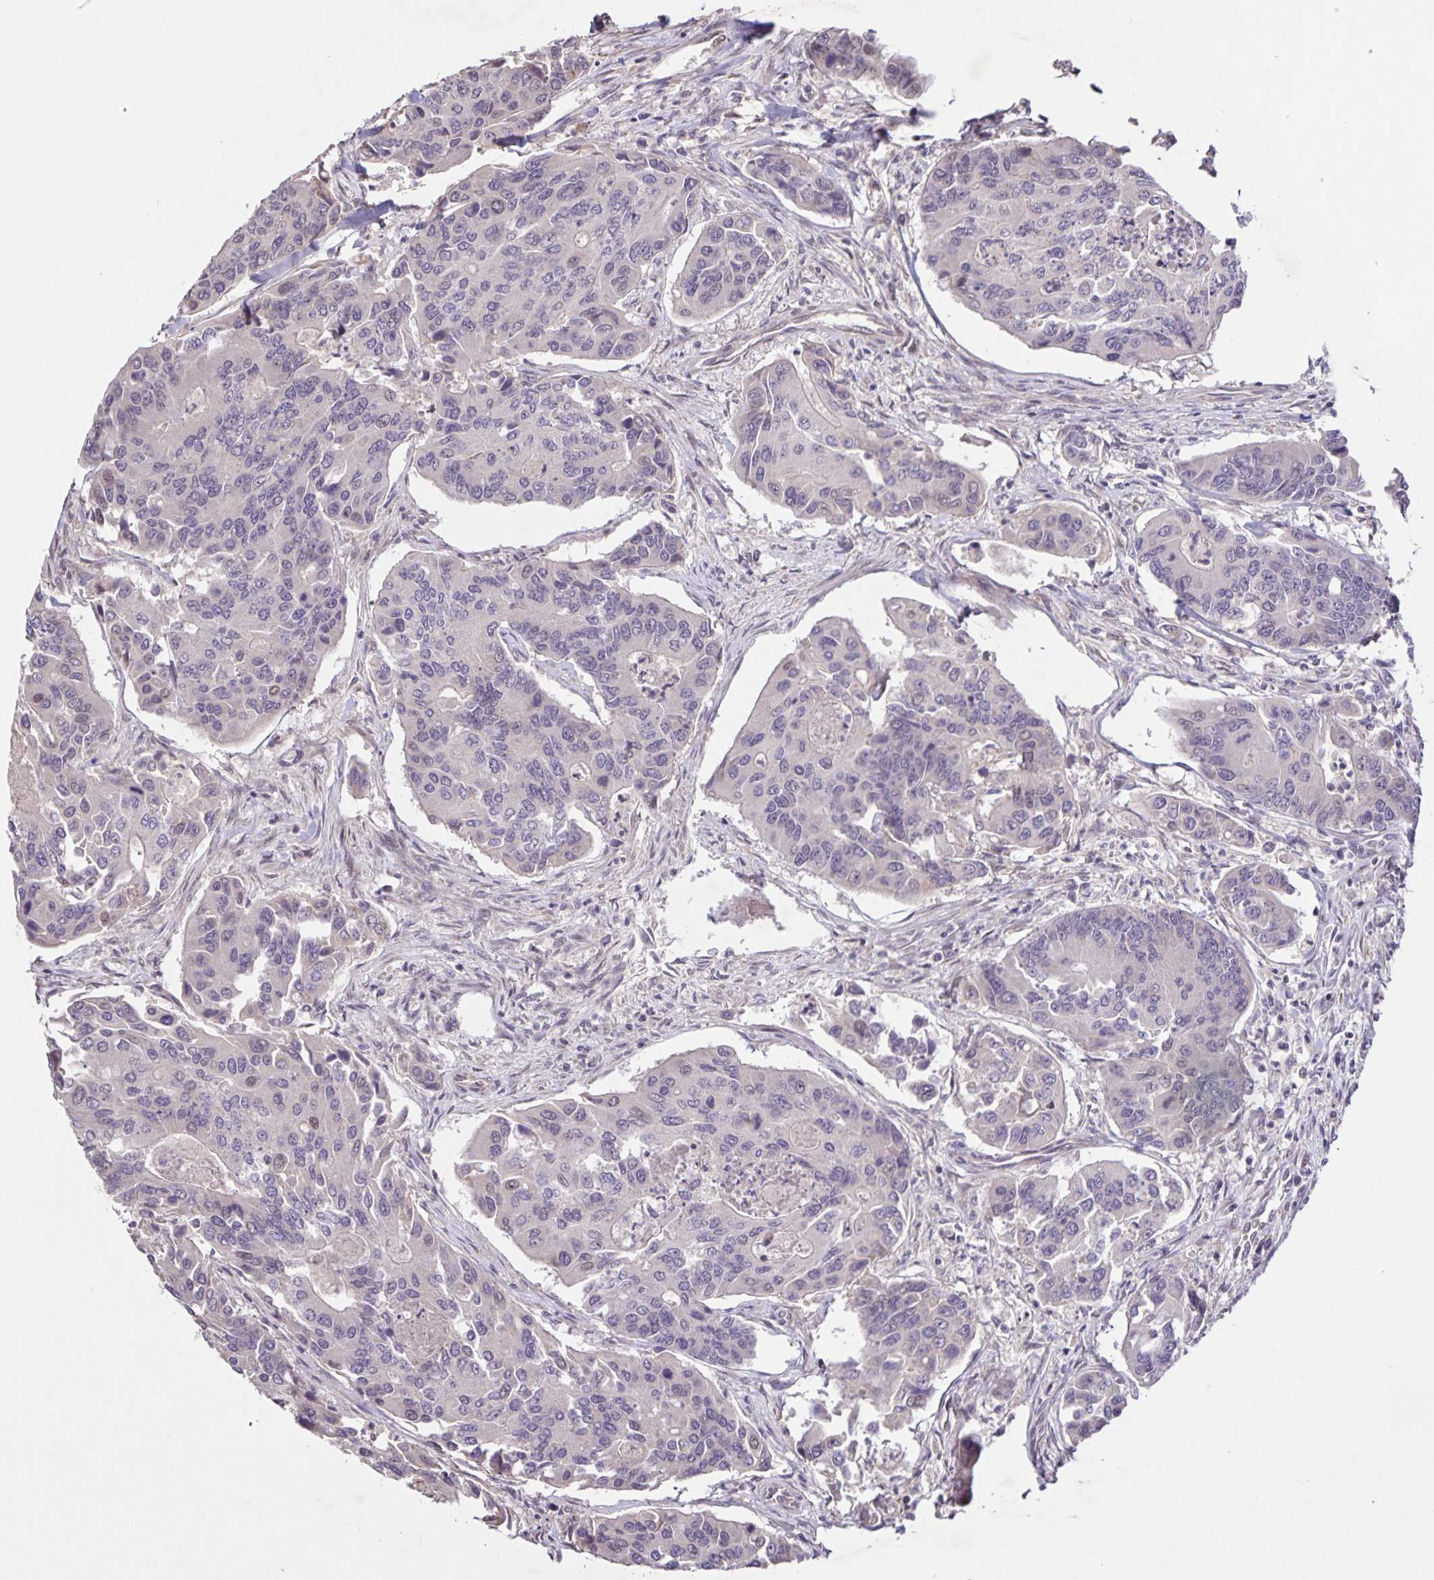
{"staining": {"intensity": "weak", "quantity": "<25%", "location": "nuclear"}, "tissue": "colorectal cancer", "cell_type": "Tumor cells", "image_type": "cancer", "snomed": [{"axis": "morphology", "description": "Adenocarcinoma, NOS"}, {"axis": "topography", "description": "Colon"}], "caption": "High power microscopy image of an immunohistochemistry histopathology image of colorectal adenocarcinoma, revealing no significant expression in tumor cells. (Brightfield microscopy of DAB (3,3'-diaminobenzidine) immunohistochemistry (IHC) at high magnification).", "gene": "GDF2", "patient": {"sex": "female", "age": 67}}